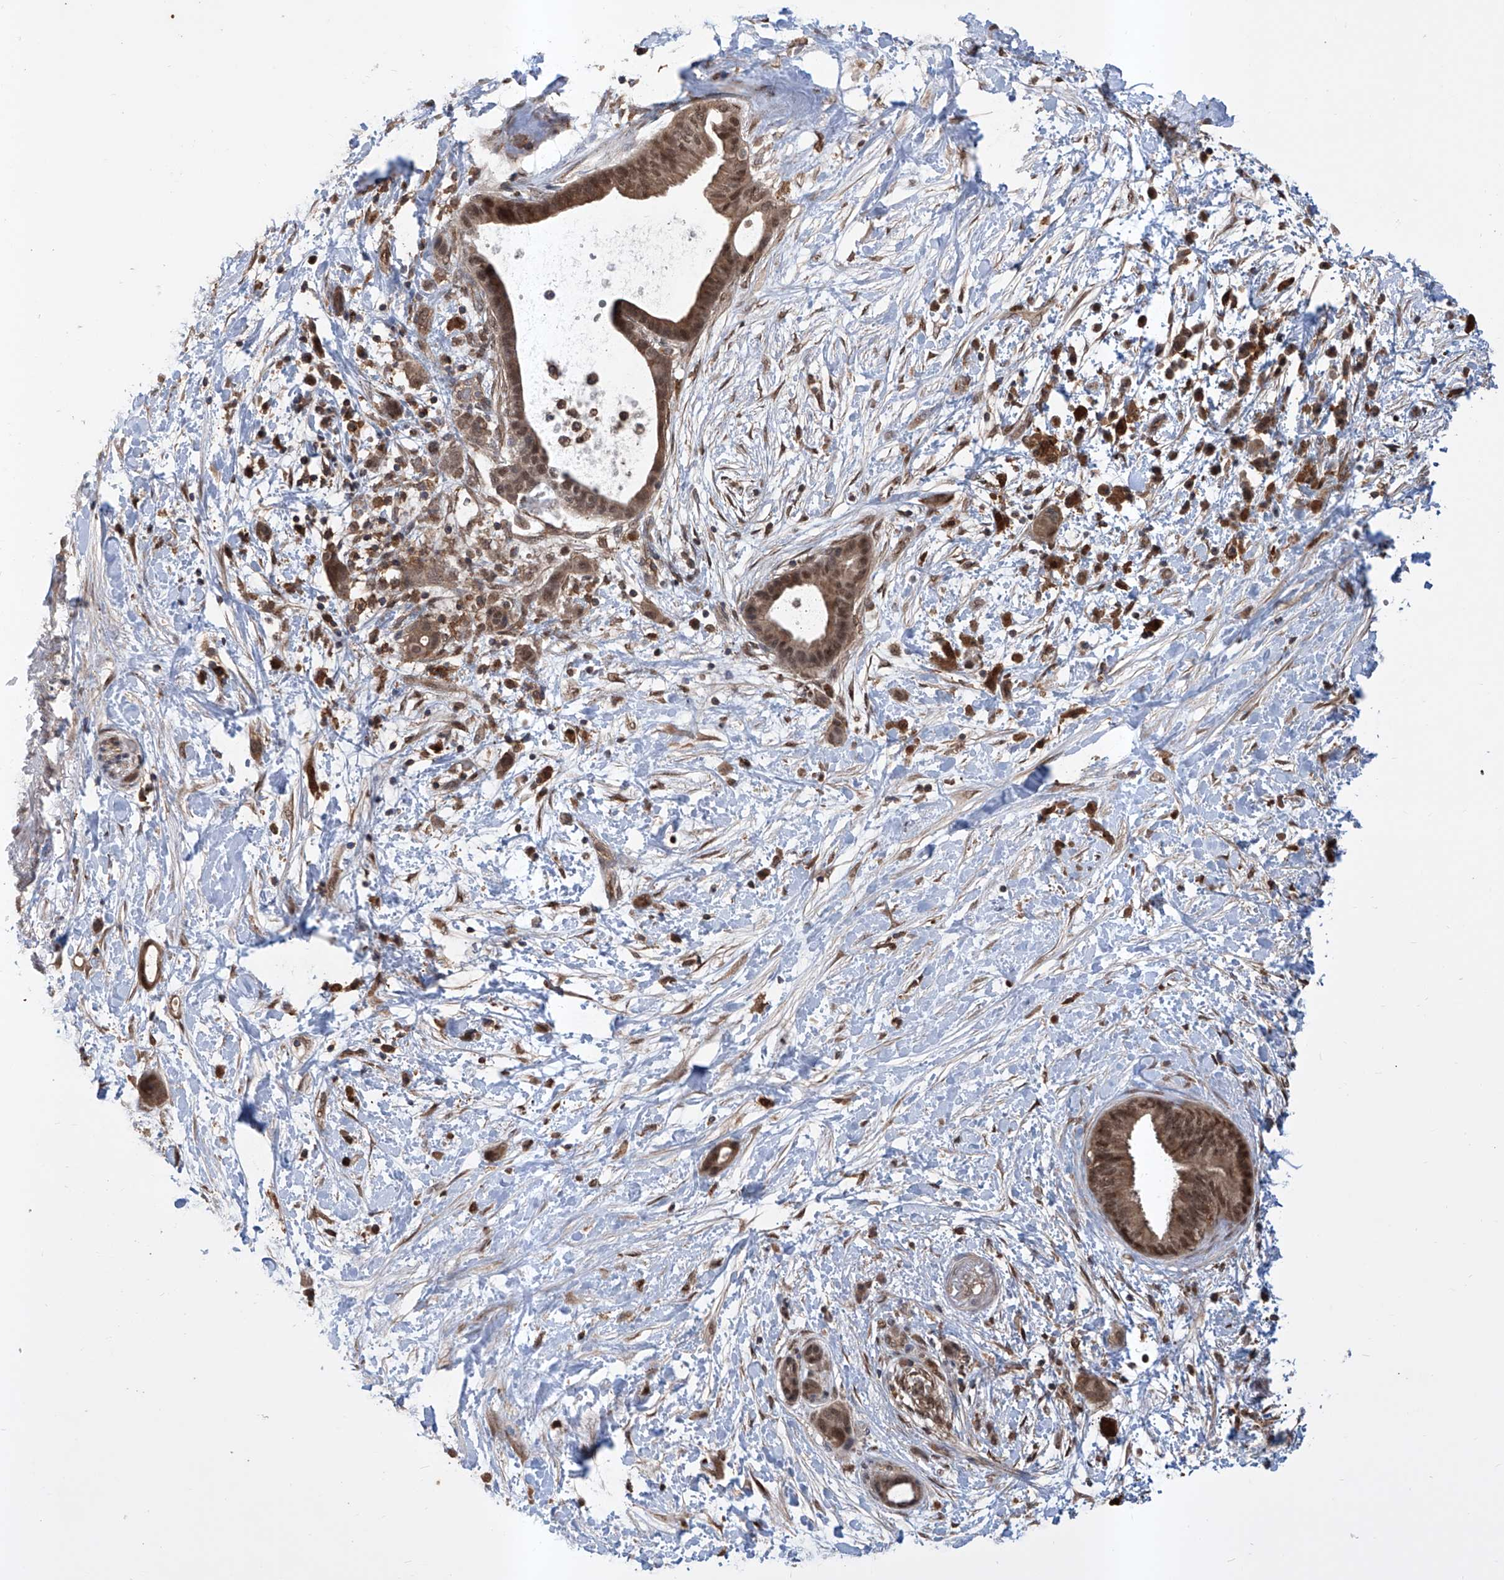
{"staining": {"intensity": "moderate", "quantity": ">75%", "location": "cytoplasmic/membranous,nuclear"}, "tissue": "pancreatic cancer", "cell_type": "Tumor cells", "image_type": "cancer", "snomed": [{"axis": "morphology", "description": "Normal tissue, NOS"}, {"axis": "morphology", "description": "Adenocarcinoma, NOS"}, {"axis": "topography", "description": "Pancreas"}, {"axis": "topography", "description": "Peripheral nerve tissue"}], "caption": "Human pancreatic adenocarcinoma stained with a protein marker exhibits moderate staining in tumor cells.", "gene": "HOXC8", "patient": {"sex": "female", "age": 63}}